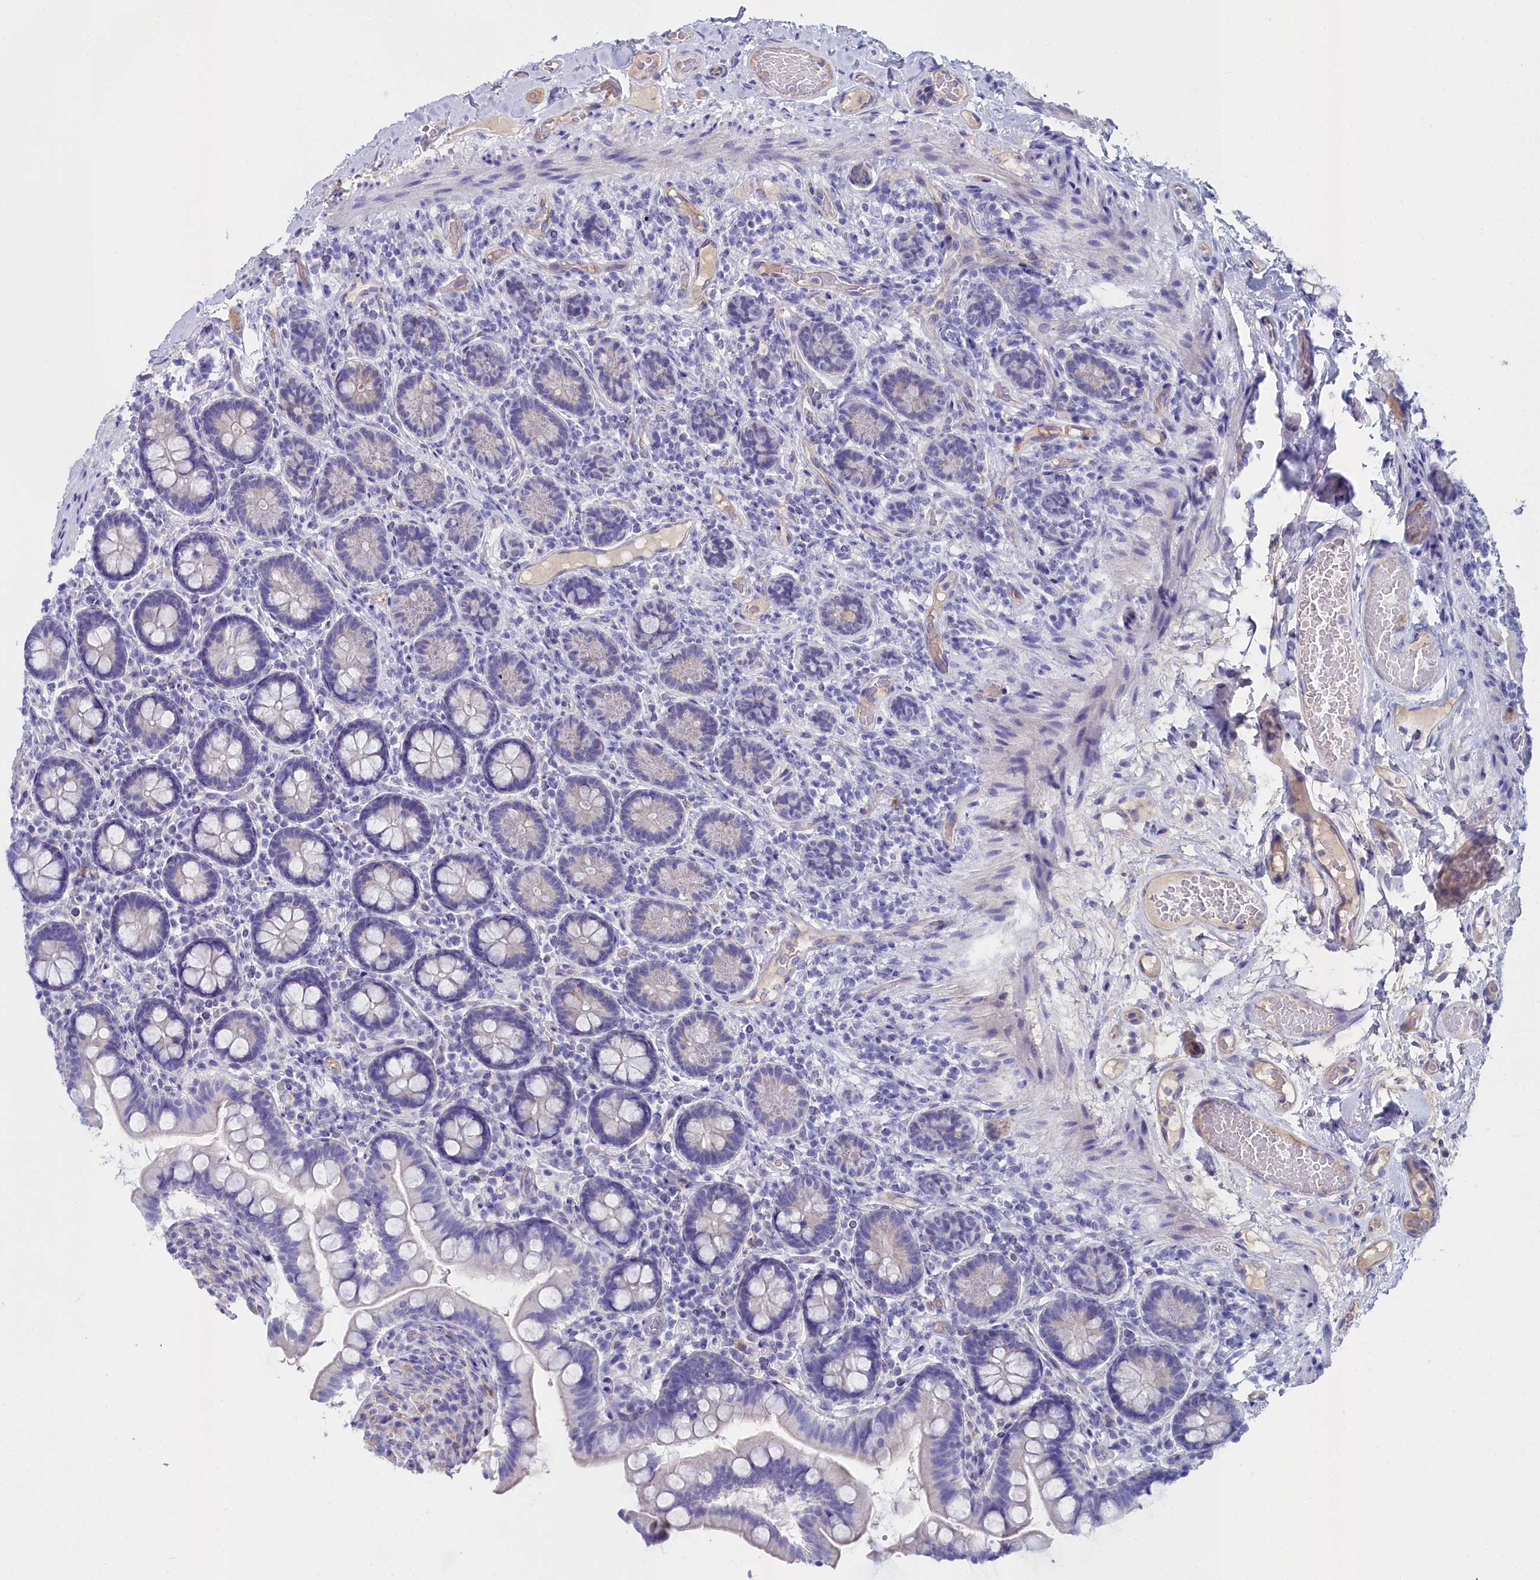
{"staining": {"intensity": "negative", "quantity": "none", "location": "none"}, "tissue": "small intestine", "cell_type": "Glandular cells", "image_type": "normal", "snomed": [{"axis": "morphology", "description": "Normal tissue, NOS"}, {"axis": "topography", "description": "Small intestine"}], "caption": "This is an immunohistochemistry micrograph of normal human small intestine. There is no staining in glandular cells.", "gene": "SLC49A3", "patient": {"sex": "female", "age": 64}}